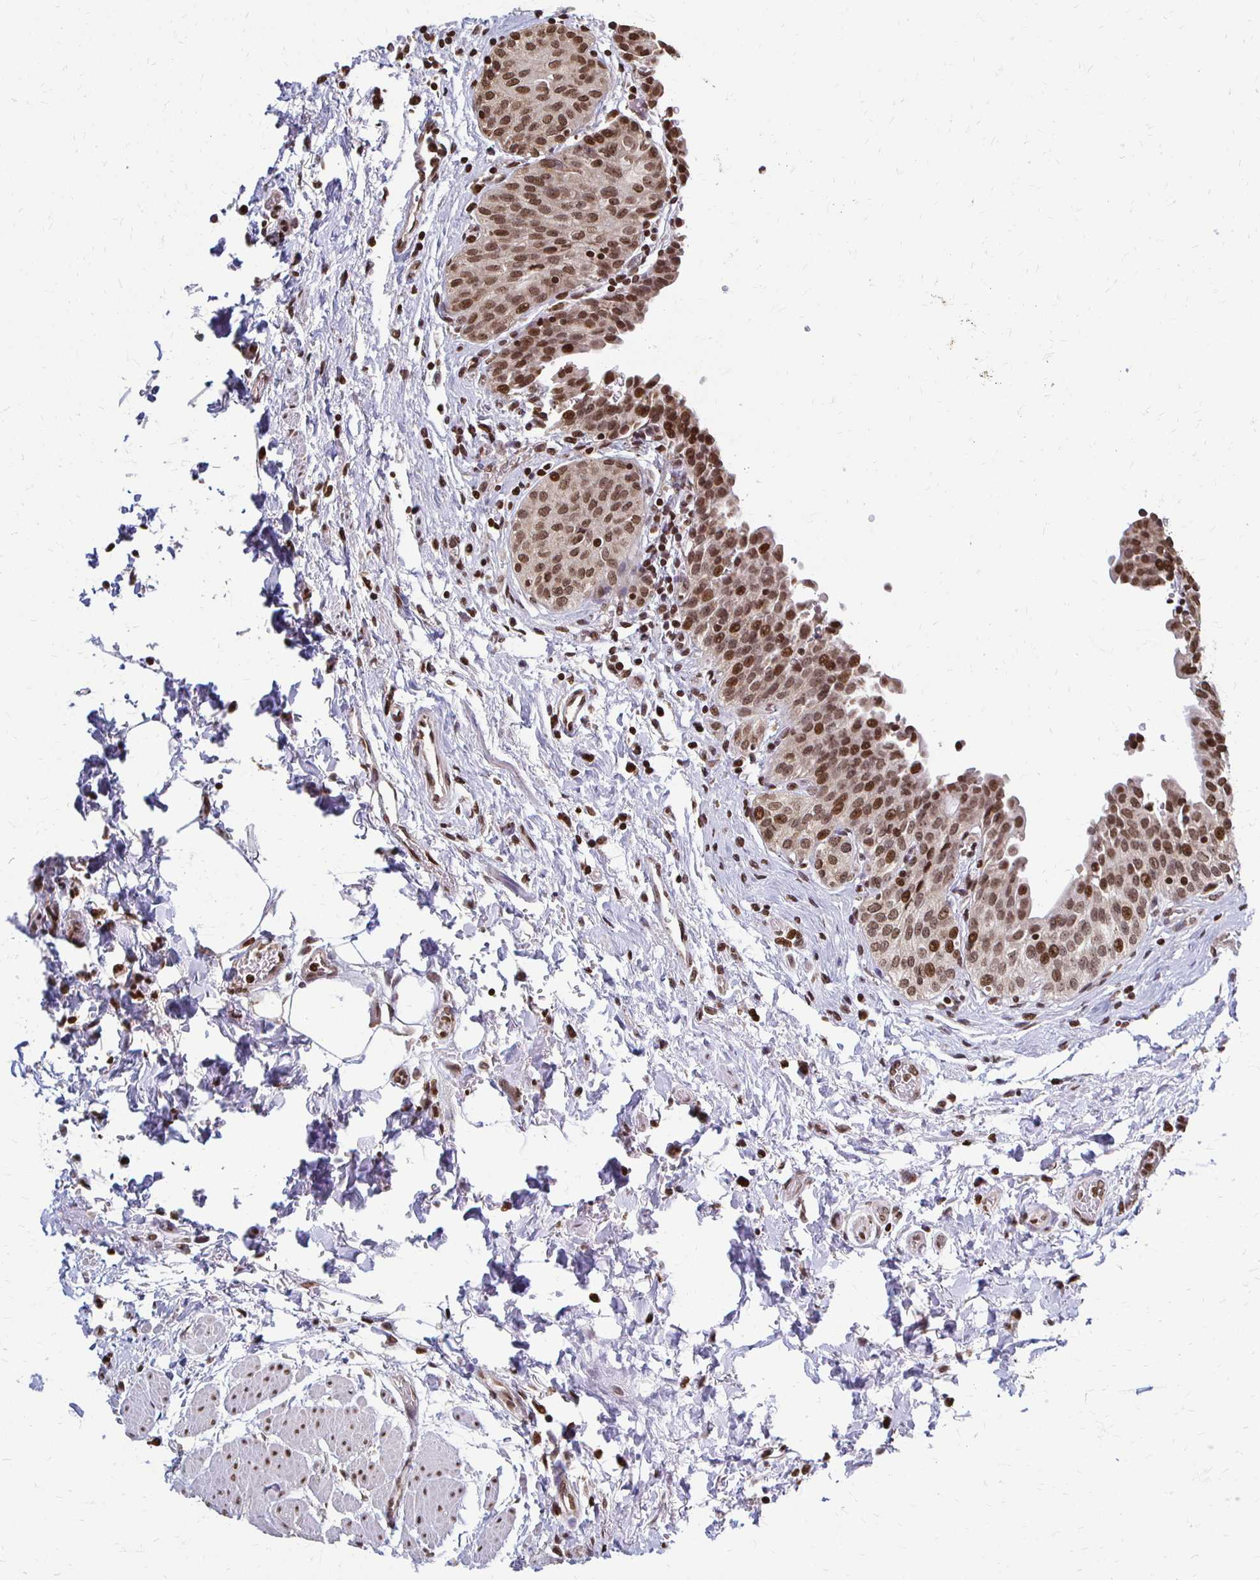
{"staining": {"intensity": "moderate", "quantity": ">75%", "location": "nuclear"}, "tissue": "urinary bladder", "cell_type": "Urothelial cells", "image_type": "normal", "snomed": [{"axis": "morphology", "description": "Normal tissue, NOS"}, {"axis": "topography", "description": "Urinary bladder"}], "caption": "Immunohistochemistry (IHC) of benign urinary bladder demonstrates medium levels of moderate nuclear staining in approximately >75% of urothelial cells. (IHC, brightfield microscopy, high magnification).", "gene": "HOXA9", "patient": {"sex": "male", "age": 68}}